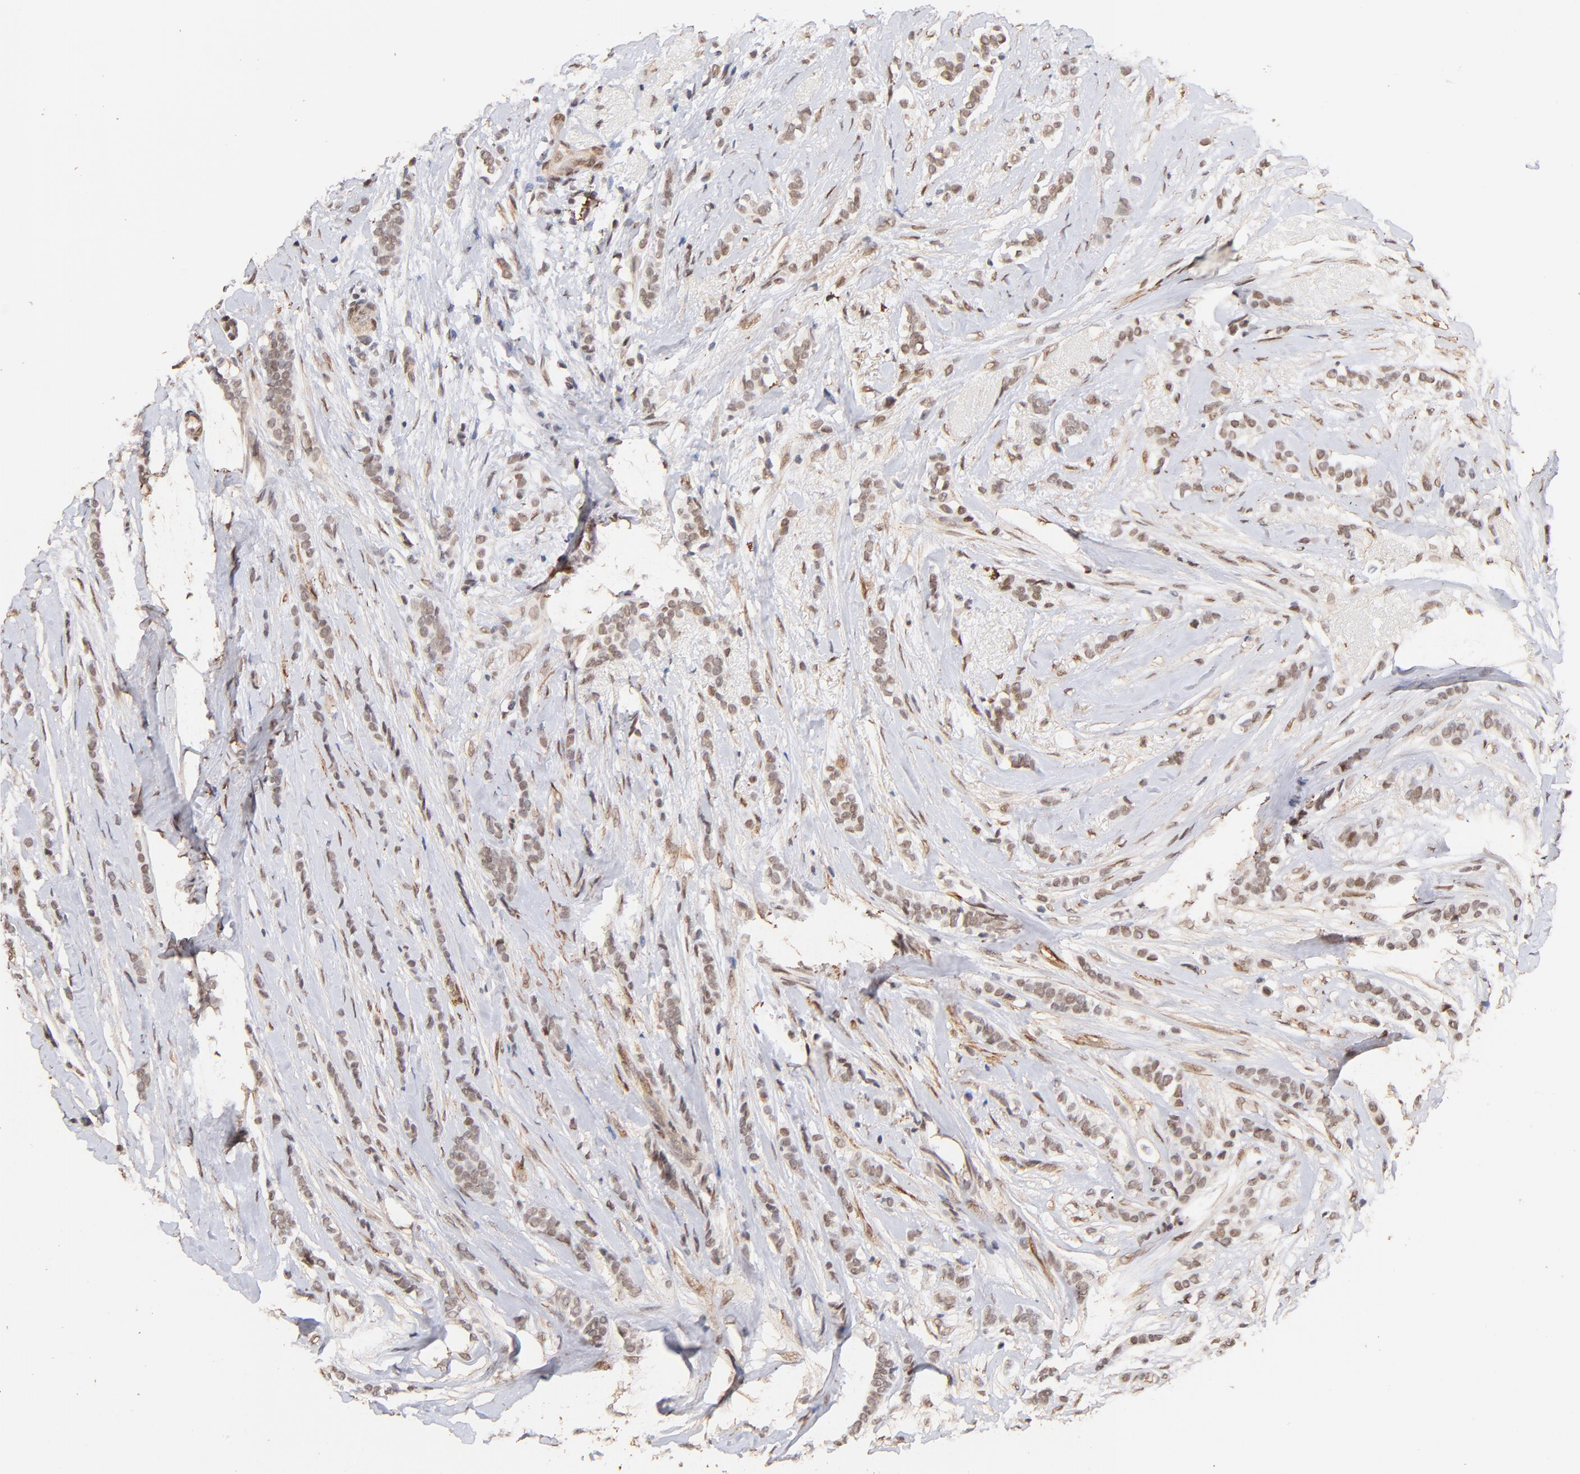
{"staining": {"intensity": "weak", "quantity": ">75%", "location": "nuclear"}, "tissue": "breast cancer", "cell_type": "Tumor cells", "image_type": "cancer", "snomed": [{"axis": "morphology", "description": "Lobular carcinoma"}, {"axis": "topography", "description": "Breast"}], "caption": "This histopathology image exhibits immunohistochemistry (IHC) staining of human breast cancer, with low weak nuclear positivity in about >75% of tumor cells.", "gene": "ZFP92", "patient": {"sex": "female", "age": 56}}